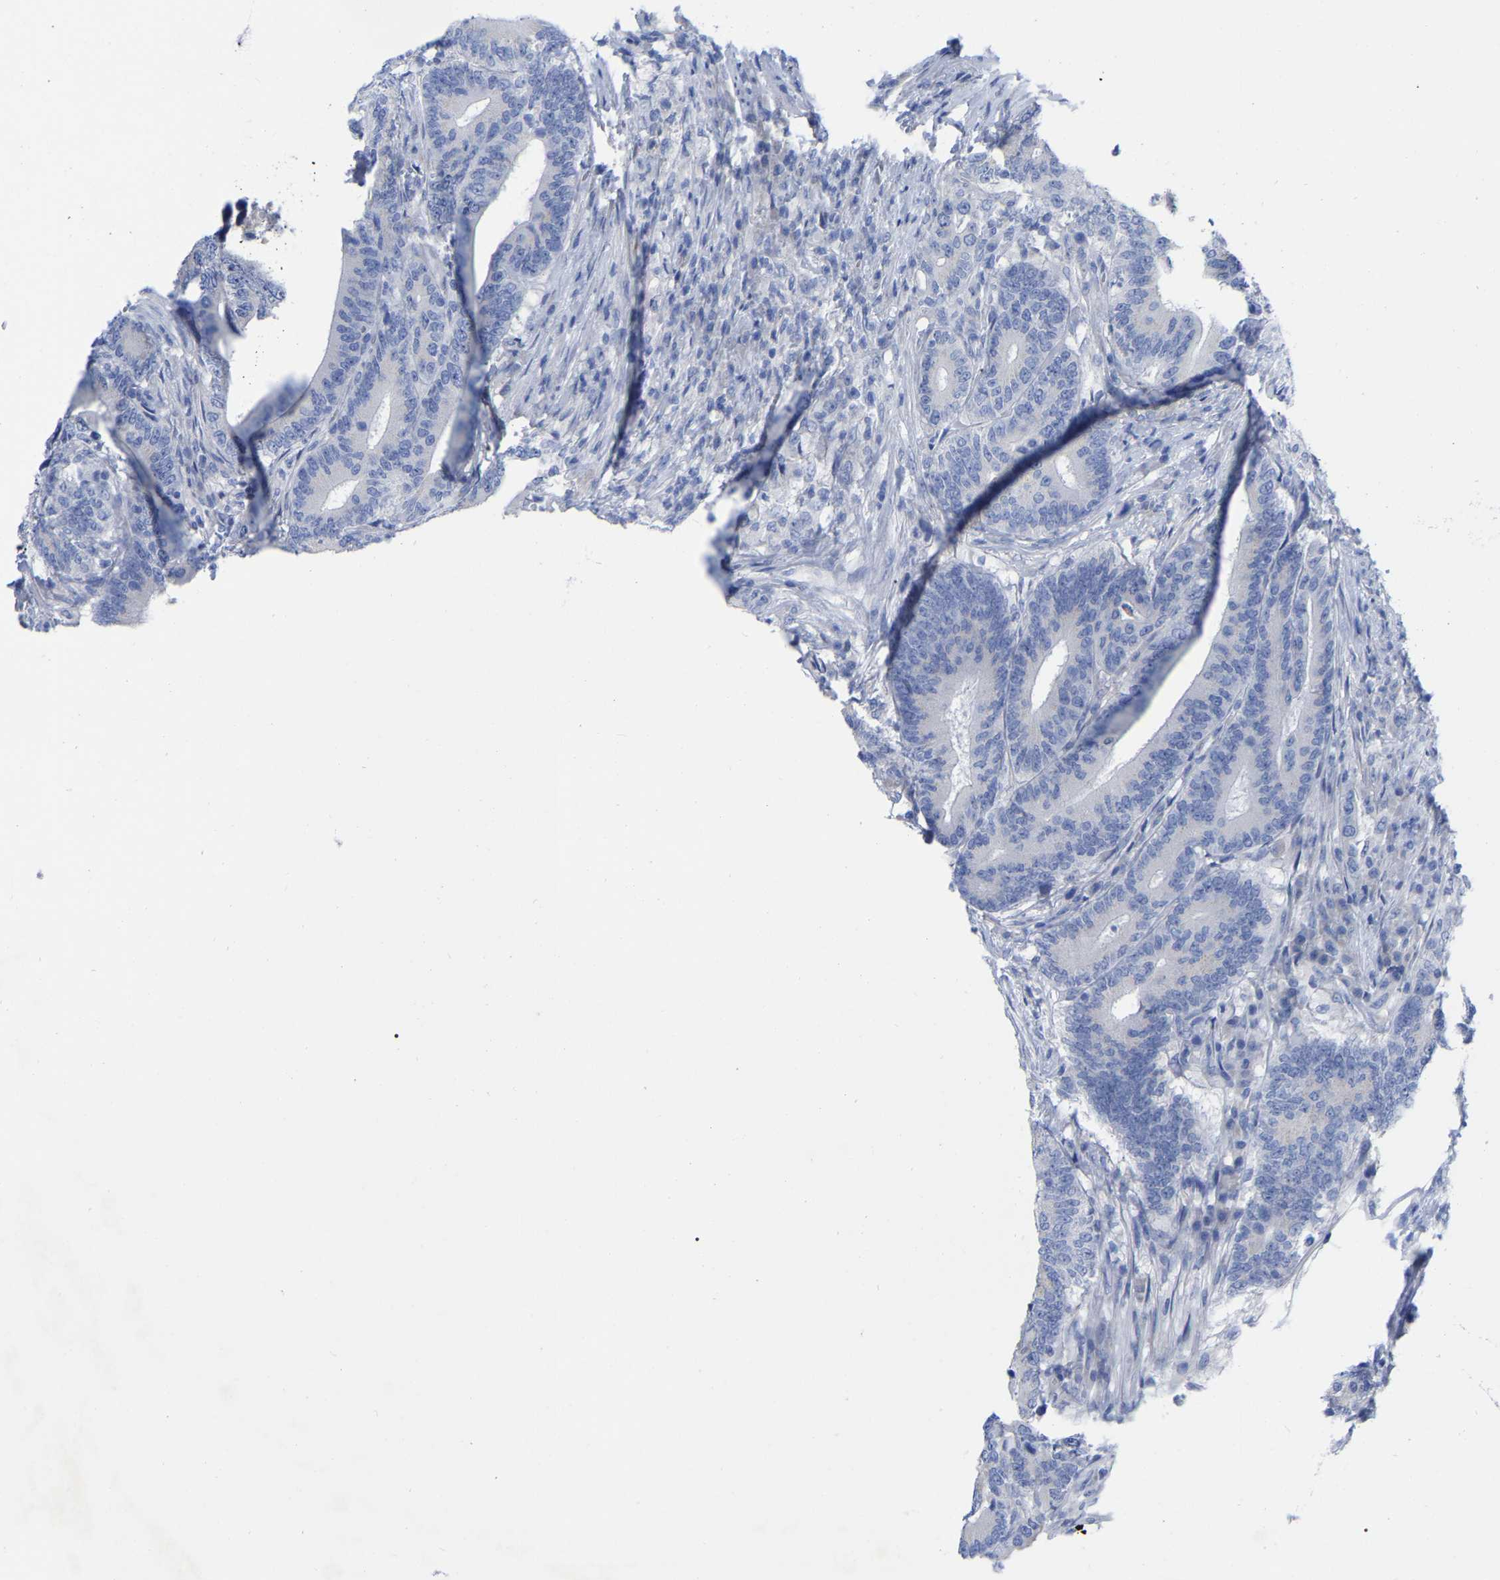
{"staining": {"intensity": "negative", "quantity": "none", "location": "none"}, "tissue": "colorectal cancer", "cell_type": "Tumor cells", "image_type": "cancer", "snomed": [{"axis": "morphology", "description": "Adenocarcinoma, NOS"}, {"axis": "topography", "description": "Colon"}], "caption": "DAB immunohistochemical staining of human colorectal cancer (adenocarcinoma) shows no significant staining in tumor cells. (DAB (3,3'-diaminobenzidine) immunohistochemistry (IHC), high magnification).", "gene": "HAPLN1", "patient": {"sex": "female", "age": 66}}